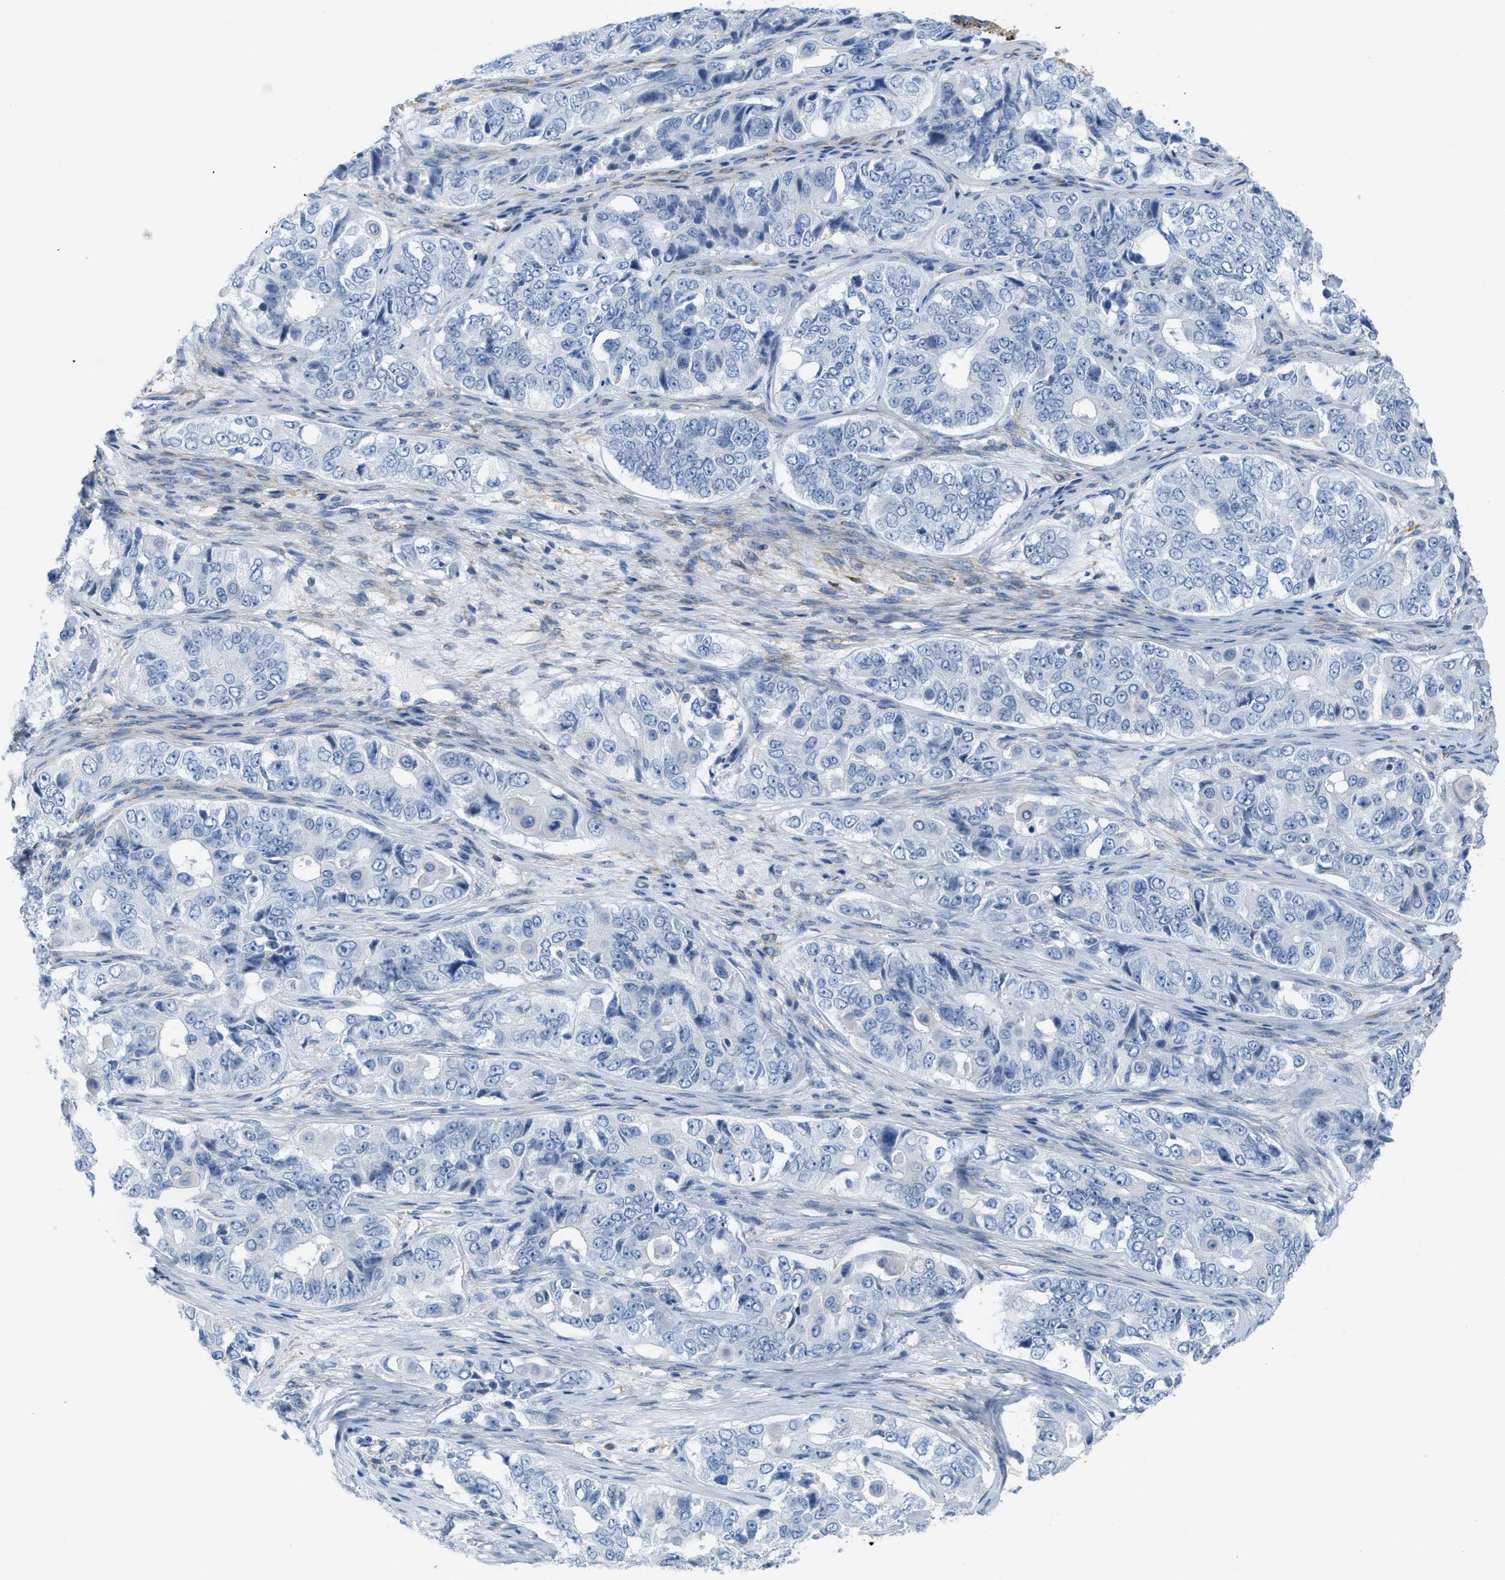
{"staining": {"intensity": "negative", "quantity": "none", "location": "none"}, "tissue": "ovarian cancer", "cell_type": "Tumor cells", "image_type": "cancer", "snomed": [{"axis": "morphology", "description": "Carcinoma, endometroid"}, {"axis": "topography", "description": "Ovary"}], "caption": "DAB immunohistochemical staining of human ovarian cancer shows no significant expression in tumor cells.", "gene": "ASGR1", "patient": {"sex": "female", "age": 51}}